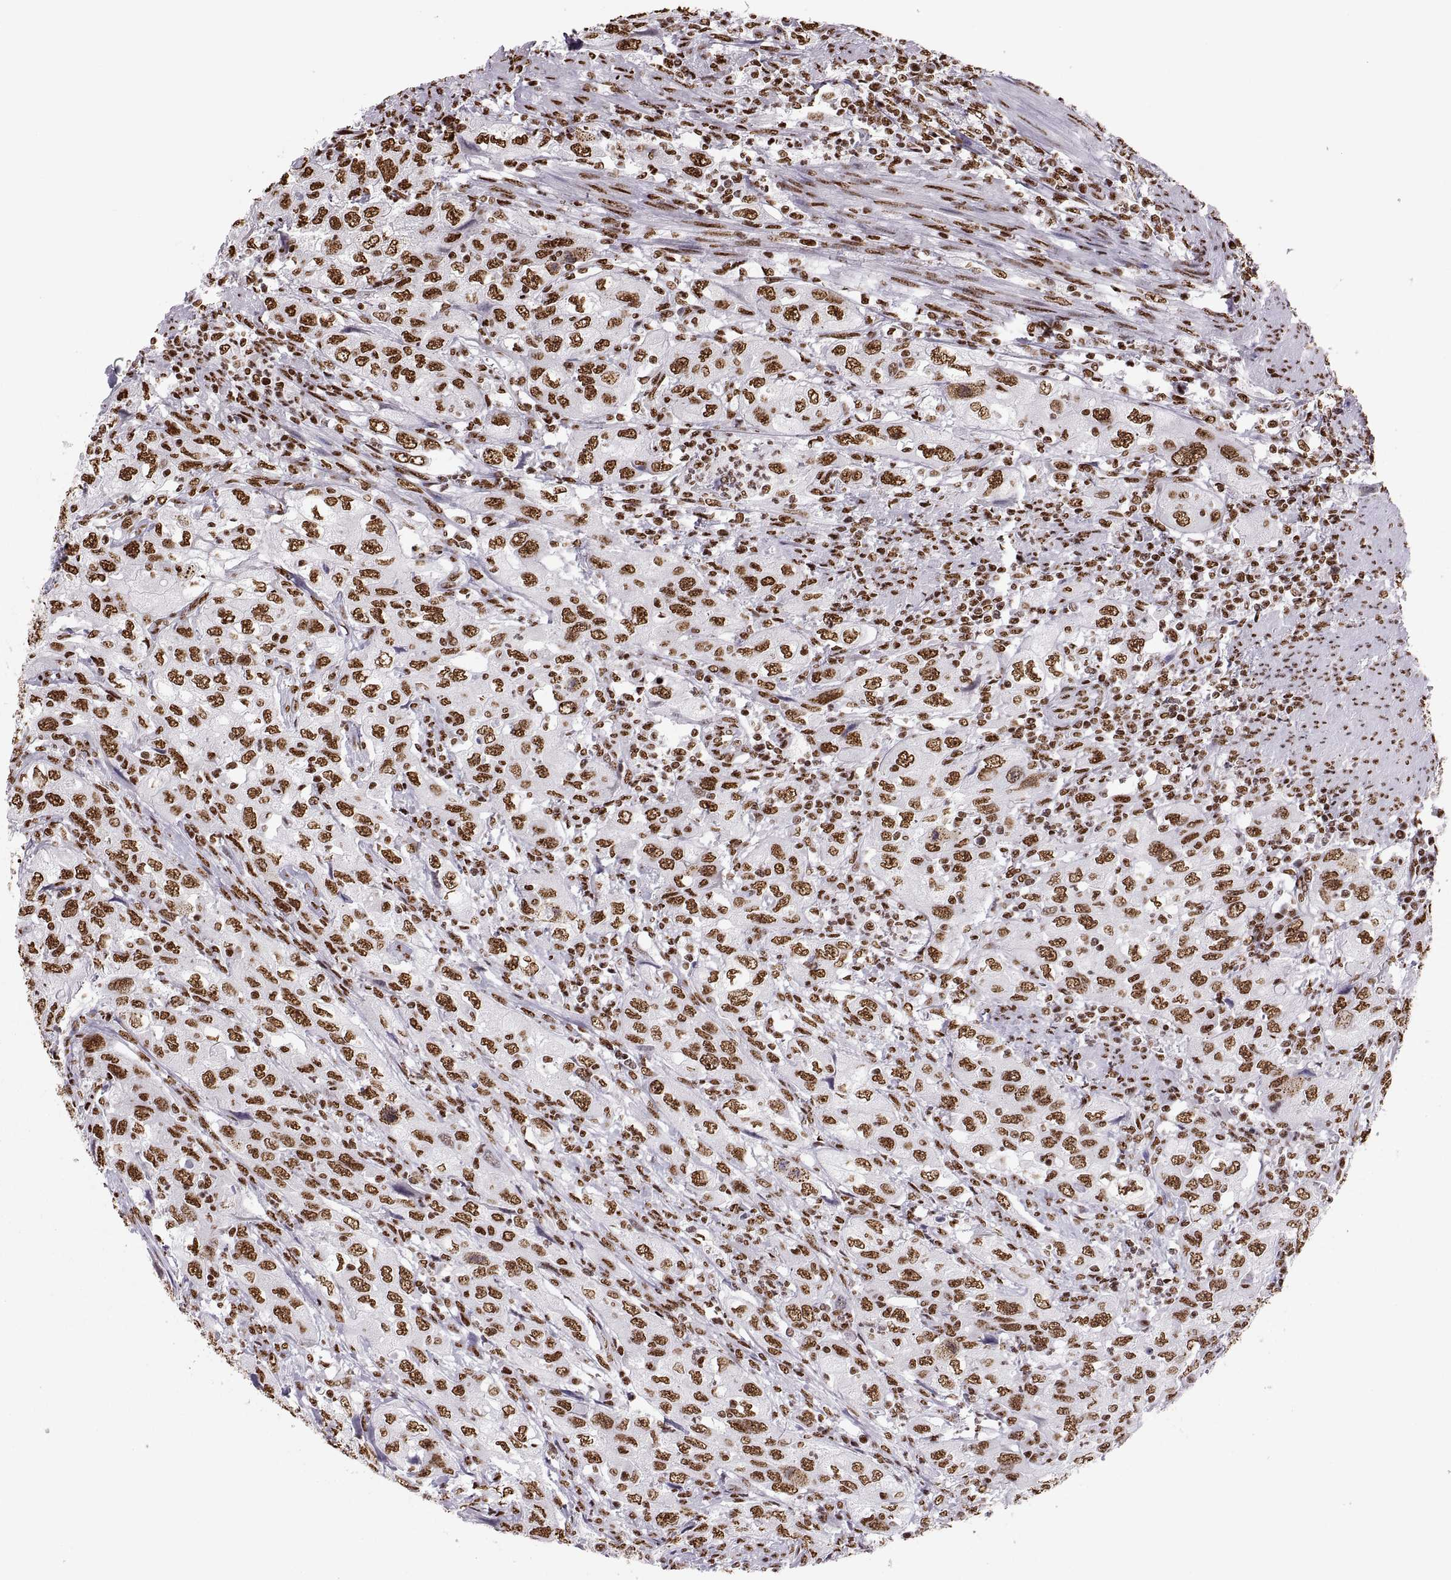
{"staining": {"intensity": "strong", "quantity": ">75%", "location": "nuclear"}, "tissue": "urothelial cancer", "cell_type": "Tumor cells", "image_type": "cancer", "snomed": [{"axis": "morphology", "description": "Urothelial carcinoma, High grade"}, {"axis": "topography", "description": "Urinary bladder"}], "caption": "Approximately >75% of tumor cells in human high-grade urothelial carcinoma exhibit strong nuclear protein positivity as visualized by brown immunohistochemical staining.", "gene": "SNAI1", "patient": {"sex": "male", "age": 76}}